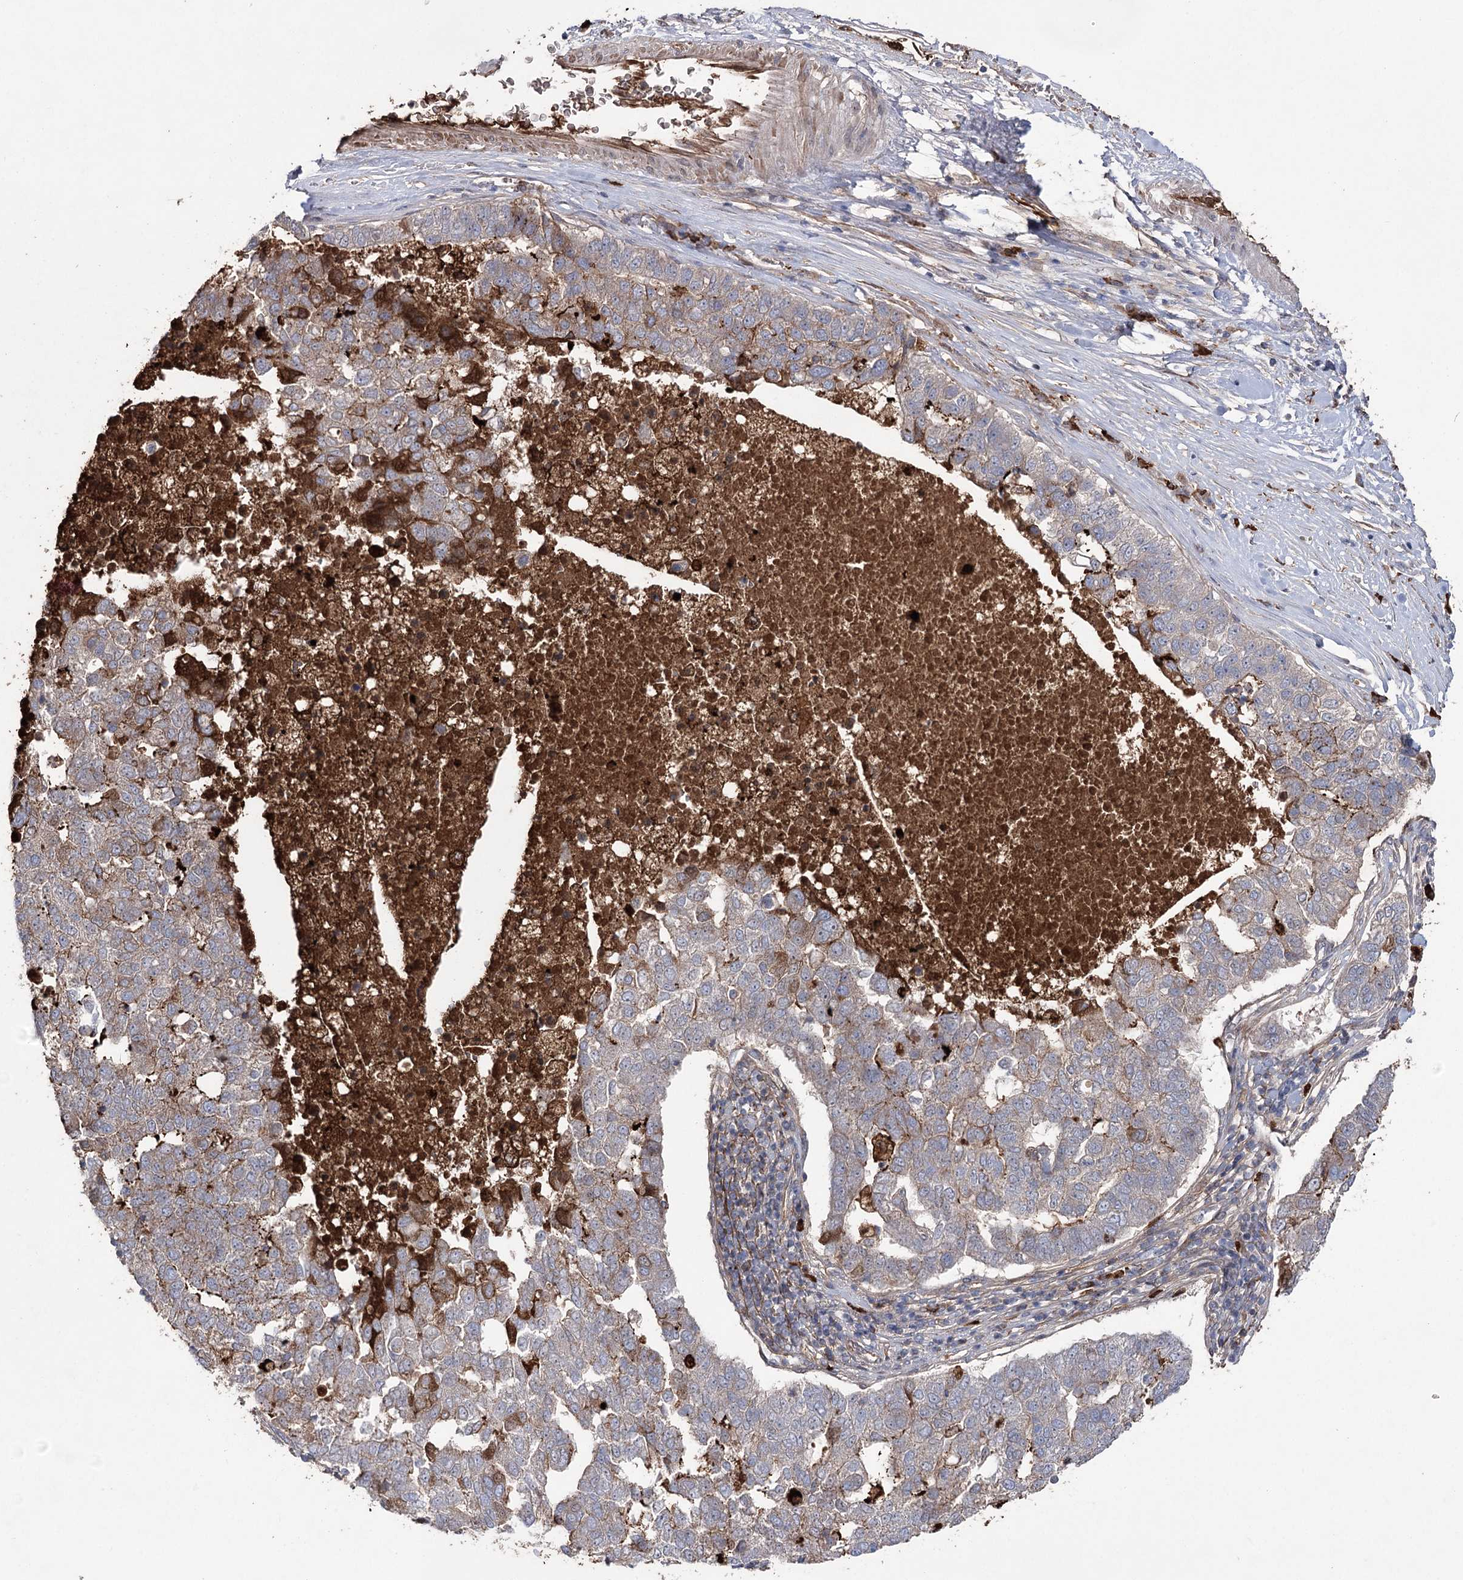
{"staining": {"intensity": "moderate", "quantity": "<25%", "location": "cytoplasmic/membranous"}, "tissue": "pancreatic cancer", "cell_type": "Tumor cells", "image_type": "cancer", "snomed": [{"axis": "morphology", "description": "Adenocarcinoma, NOS"}, {"axis": "topography", "description": "Pancreas"}], "caption": "Adenocarcinoma (pancreatic) stained for a protein demonstrates moderate cytoplasmic/membranous positivity in tumor cells.", "gene": "OTUD1", "patient": {"sex": "female", "age": 61}}